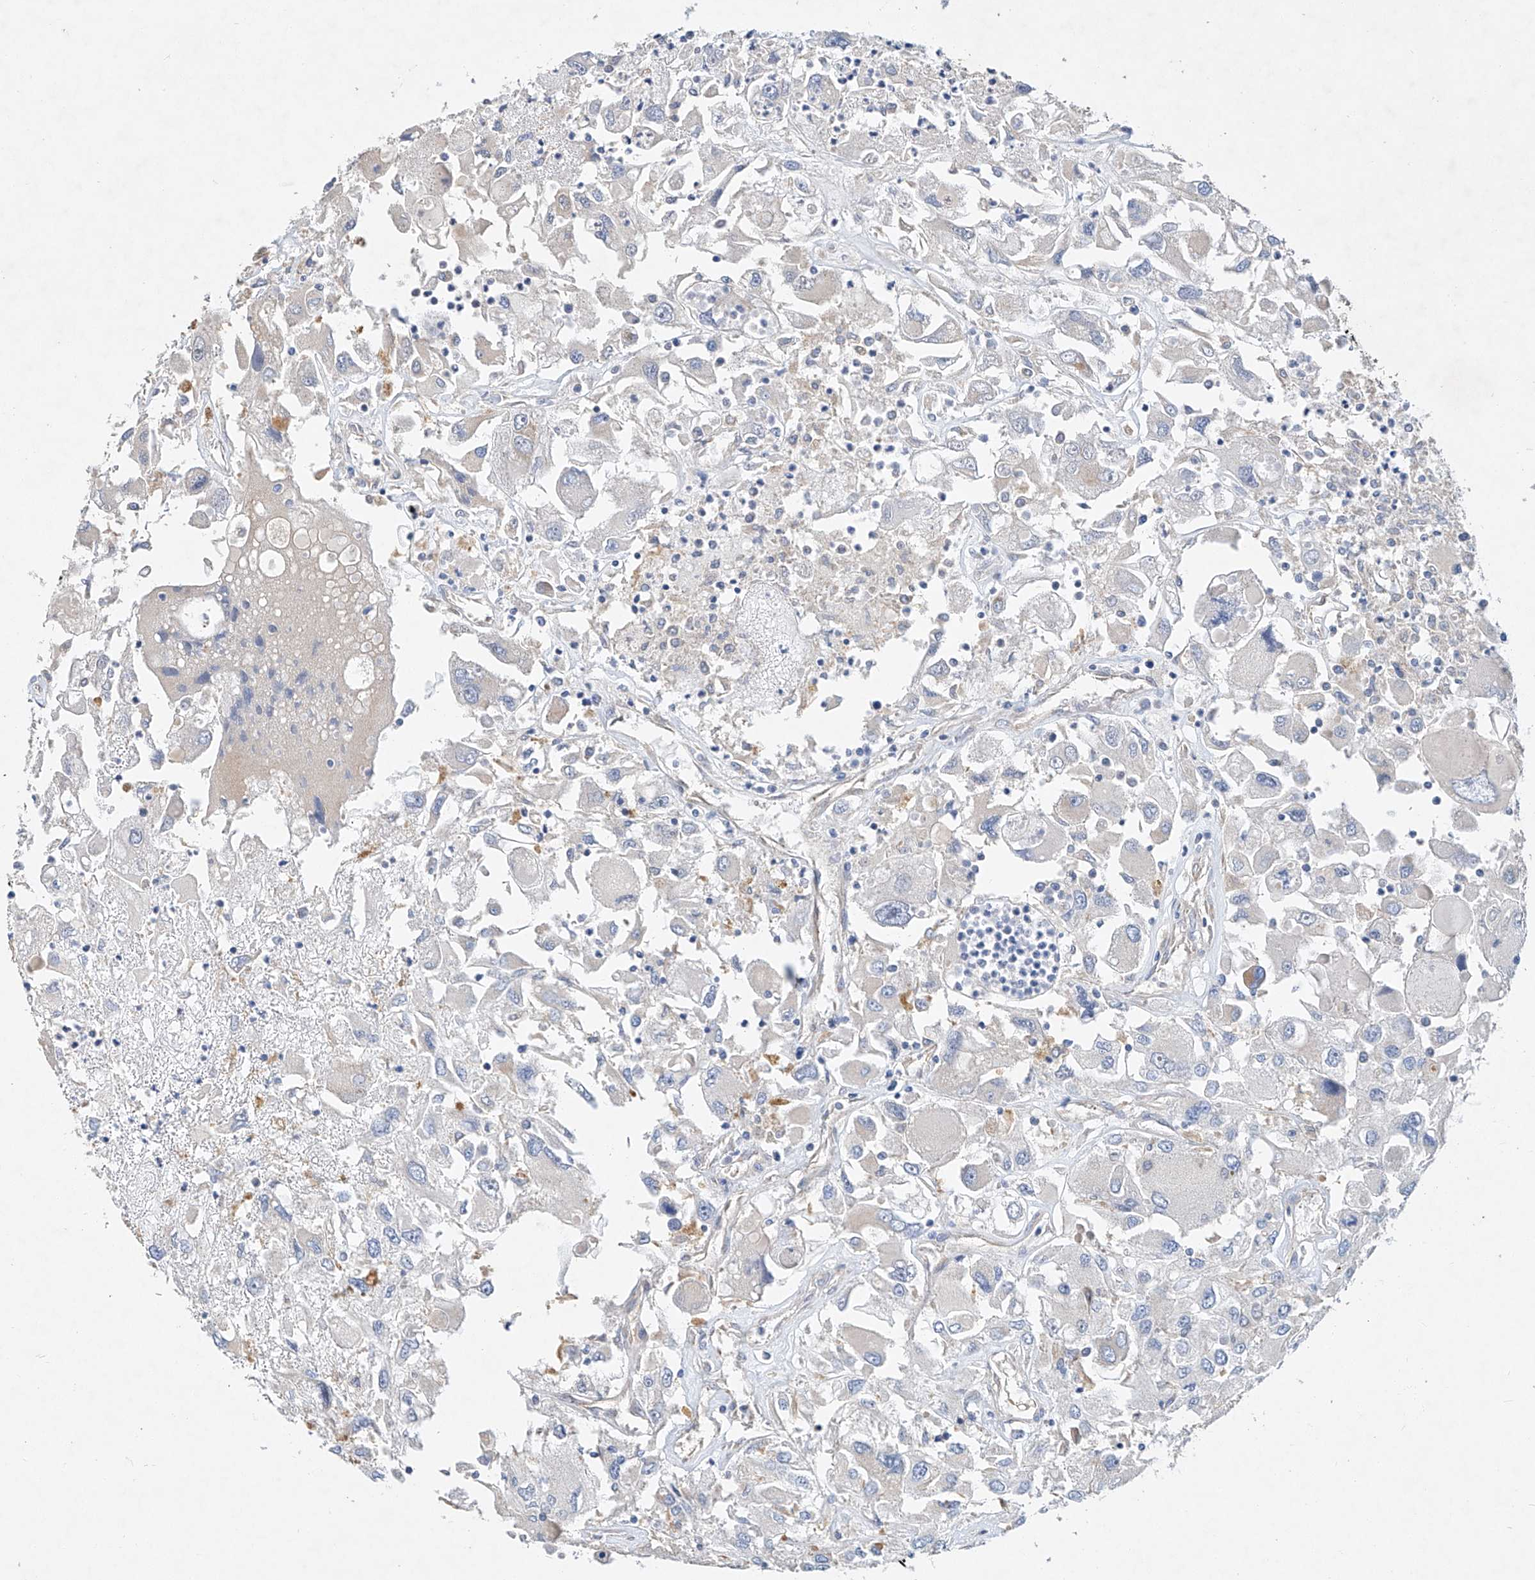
{"staining": {"intensity": "negative", "quantity": "none", "location": "none"}, "tissue": "renal cancer", "cell_type": "Tumor cells", "image_type": "cancer", "snomed": [{"axis": "morphology", "description": "Adenocarcinoma, NOS"}, {"axis": "topography", "description": "Kidney"}], "caption": "Immunohistochemistry (IHC) image of neoplastic tissue: adenocarcinoma (renal) stained with DAB (3,3'-diaminobenzidine) demonstrates no significant protein expression in tumor cells. (DAB IHC, high magnification).", "gene": "AMD1", "patient": {"sex": "female", "age": 52}}